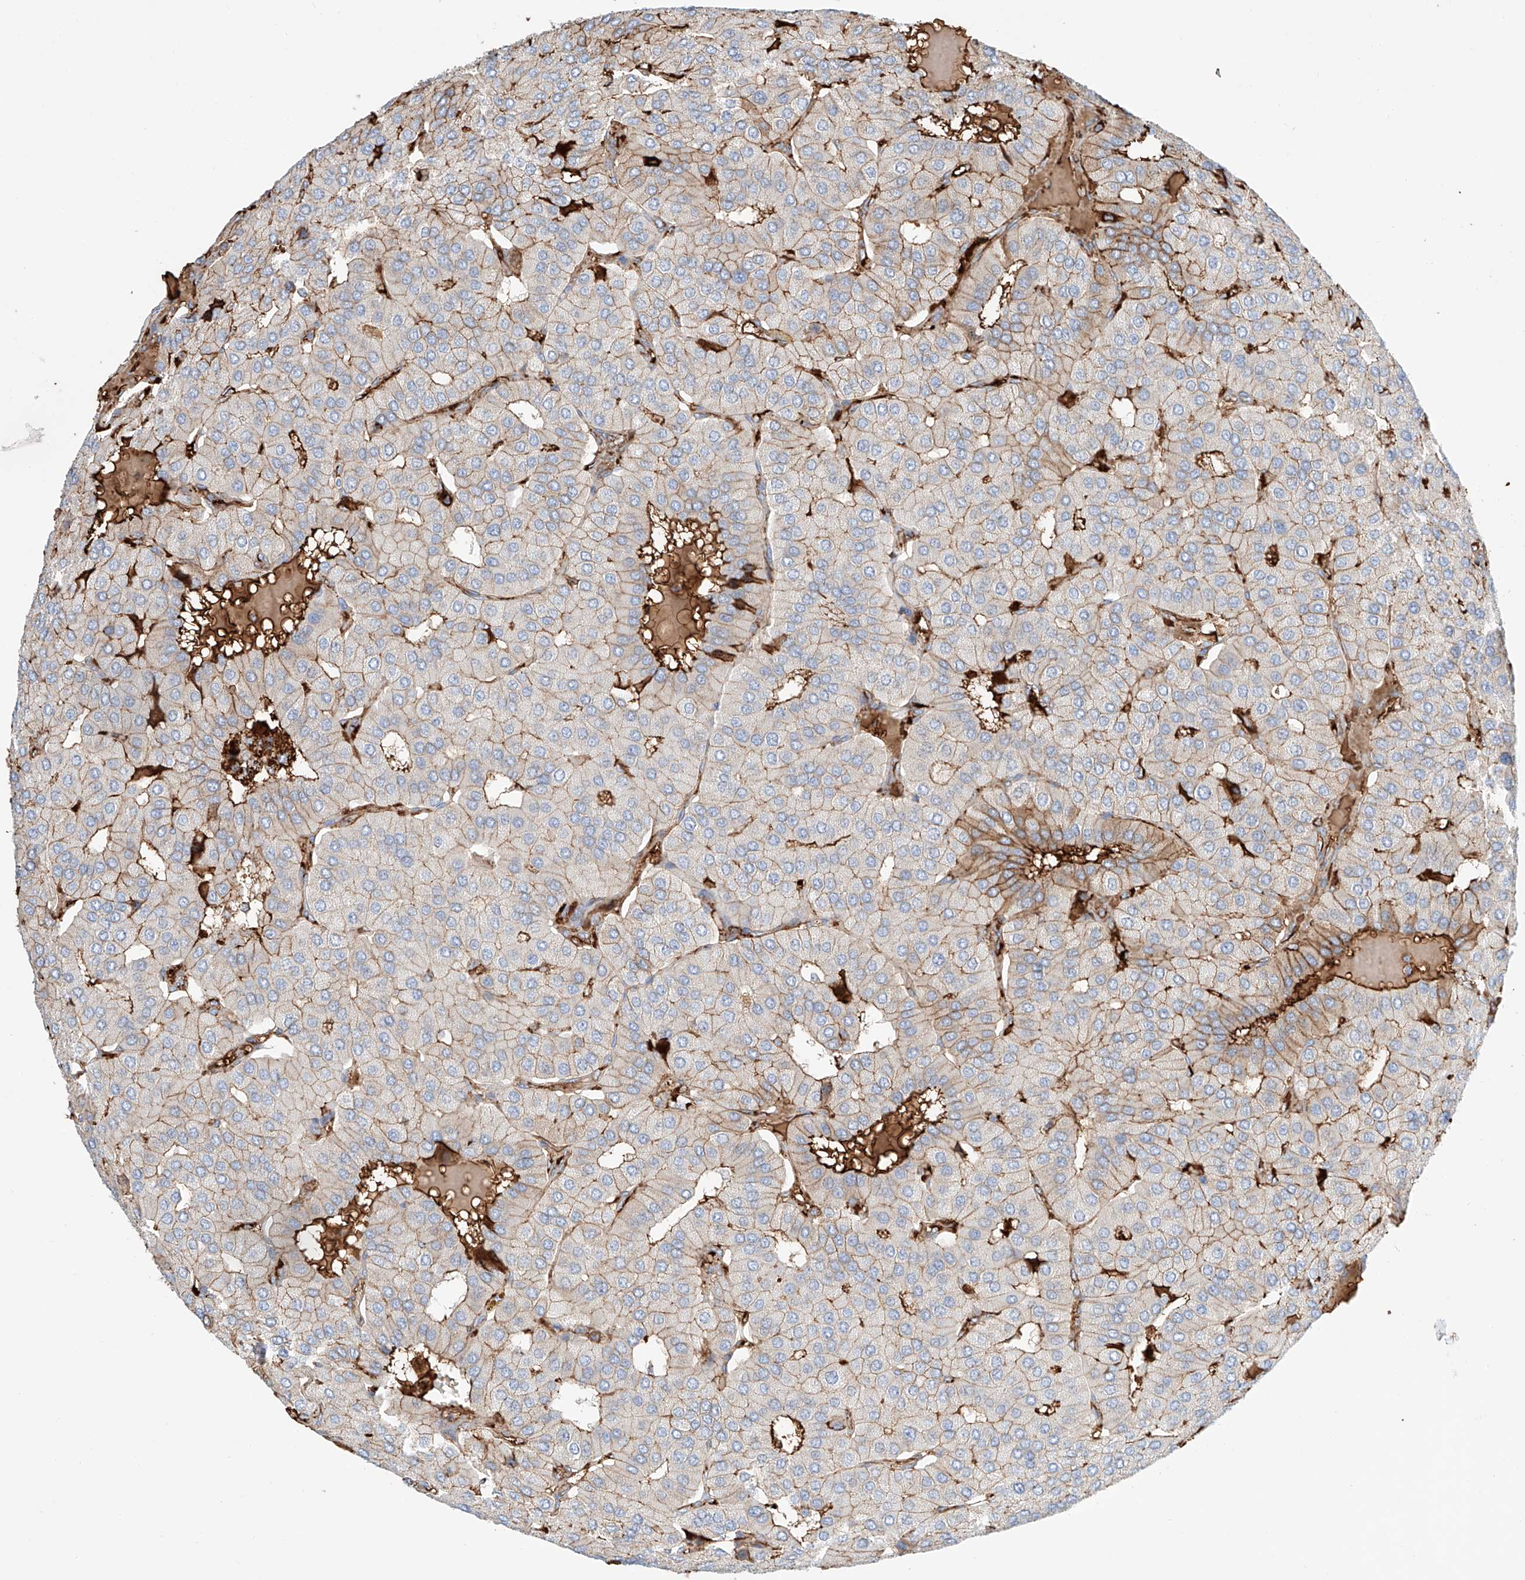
{"staining": {"intensity": "weak", "quantity": "25%-75%", "location": "cytoplasmic/membranous"}, "tissue": "parathyroid gland", "cell_type": "Glandular cells", "image_type": "normal", "snomed": [{"axis": "morphology", "description": "Normal tissue, NOS"}, {"axis": "morphology", "description": "Adenoma, NOS"}, {"axis": "topography", "description": "Parathyroid gland"}], "caption": "Immunohistochemical staining of unremarkable human parathyroid gland exhibits weak cytoplasmic/membranous protein positivity in about 25%-75% of glandular cells. The protein is shown in brown color, while the nuclei are stained blue.", "gene": "PGGT1B", "patient": {"sex": "female", "age": 86}}